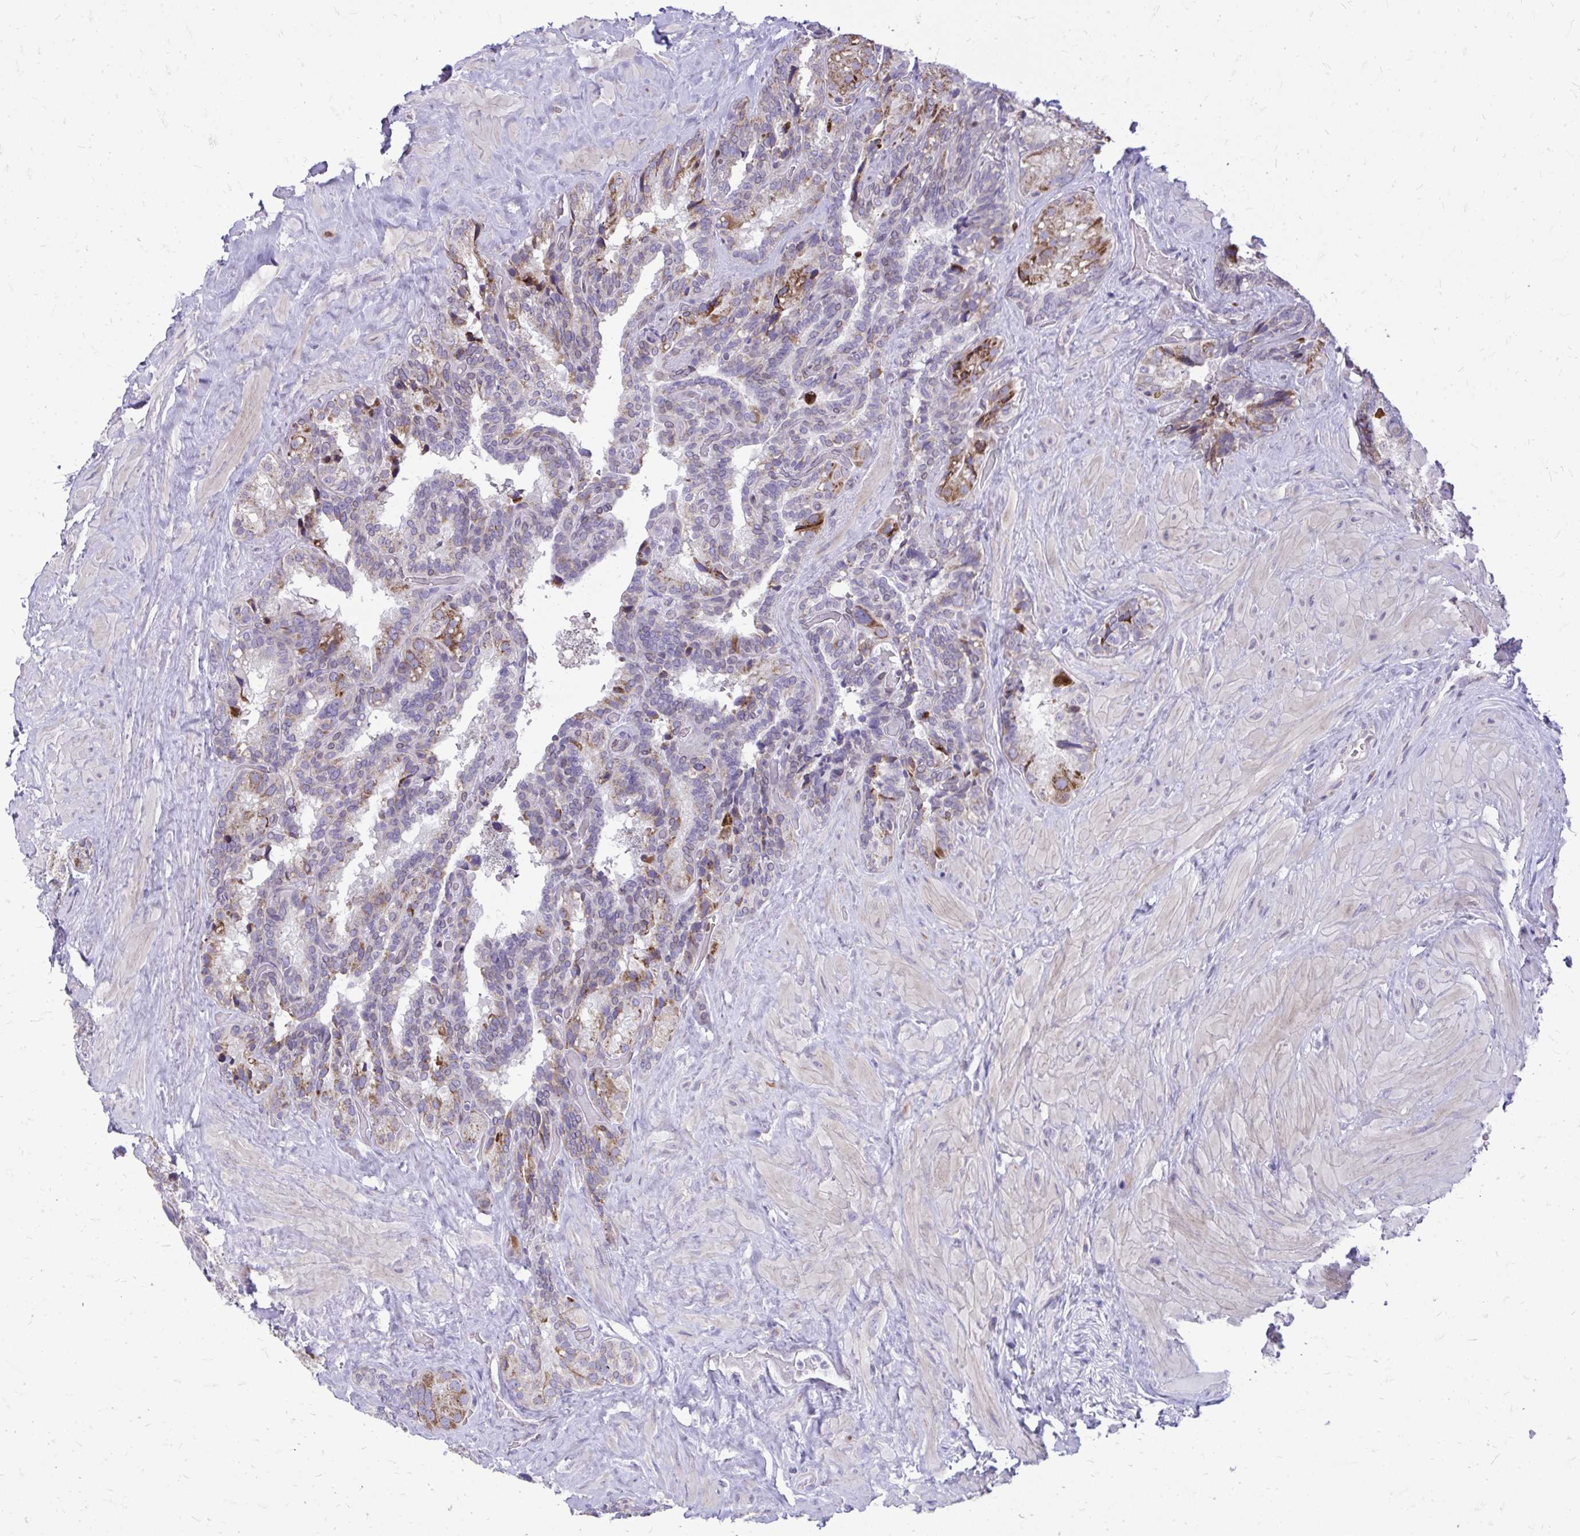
{"staining": {"intensity": "moderate", "quantity": "<25%", "location": "cytoplasmic/membranous"}, "tissue": "seminal vesicle", "cell_type": "Glandular cells", "image_type": "normal", "snomed": [{"axis": "morphology", "description": "Normal tissue, NOS"}, {"axis": "topography", "description": "Seminal veicle"}], "caption": "This is a histology image of IHC staining of normal seminal vesicle, which shows moderate expression in the cytoplasmic/membranous of glandular cells.", "gene": "RPS6KA2", "patient": {"sex": "male", "age": 60}}